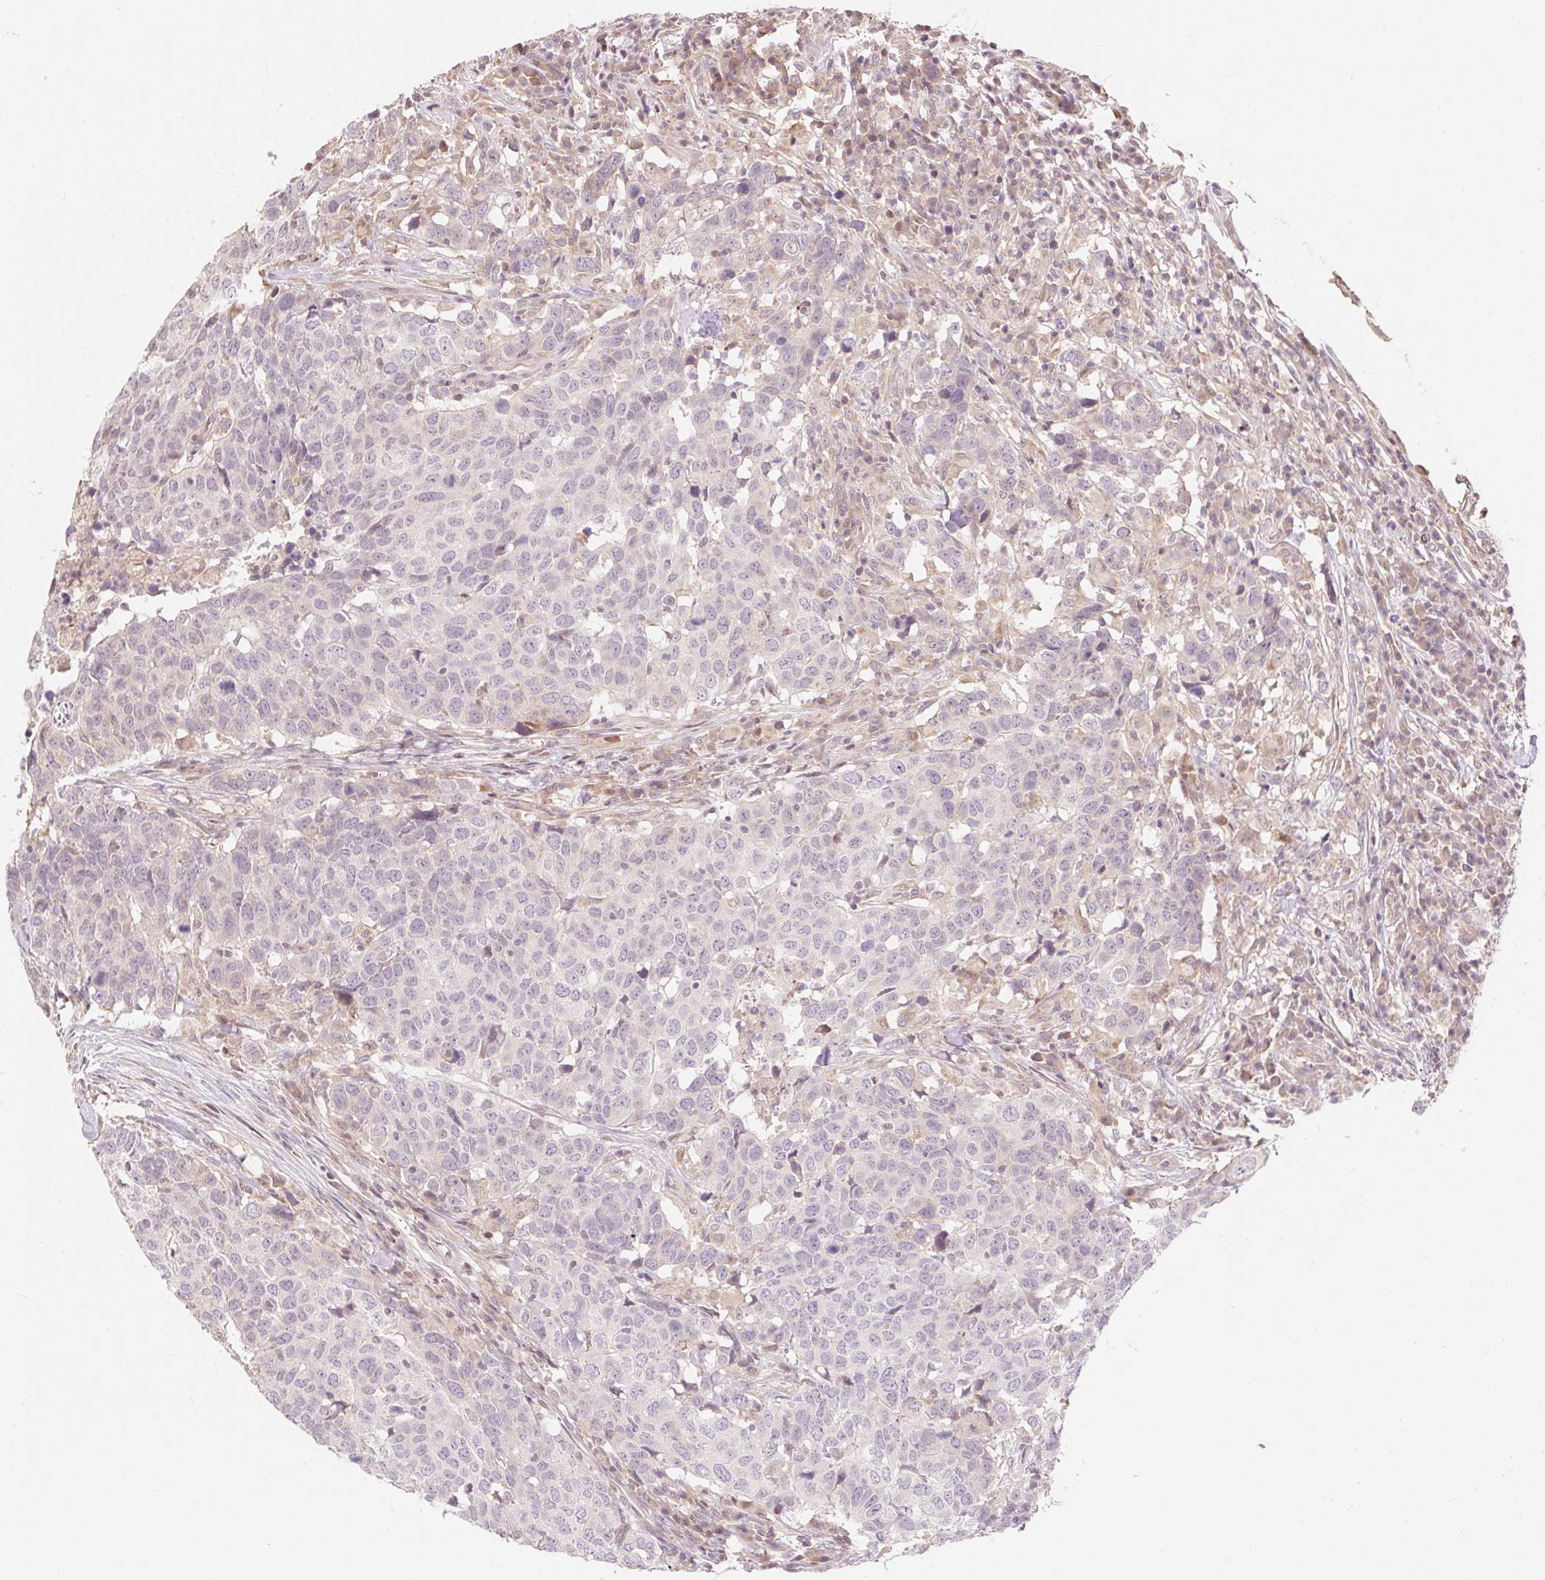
{"staining": {"intensity": "negative", "quantity": "none", "location": "none"}, "tissue": "head and neck cancer", "cell_type": "Tumor cells", "image_type": "cancer", "snomed": [{"axis": "morphology", "description": "Normal tissue, NOS"}, {"axis": "morphology", "description": "Squamous cell carcinoma, NOS"}, {"axis": "topography", "description": "Skeletal muscle"}, {"axis": "topography", "description": "Vascular tissue"}, {"axis": "topography", "description": "Peripheral nerve tissue"}, {"axis": "topography", "description": "Head-Neck"}], "caption": "Tumor cells are negative for brown protein staining in head and neck squamous cell carcinoma.", "gene": "EMC10", "patient": {"sex": "male", "age": 66}}